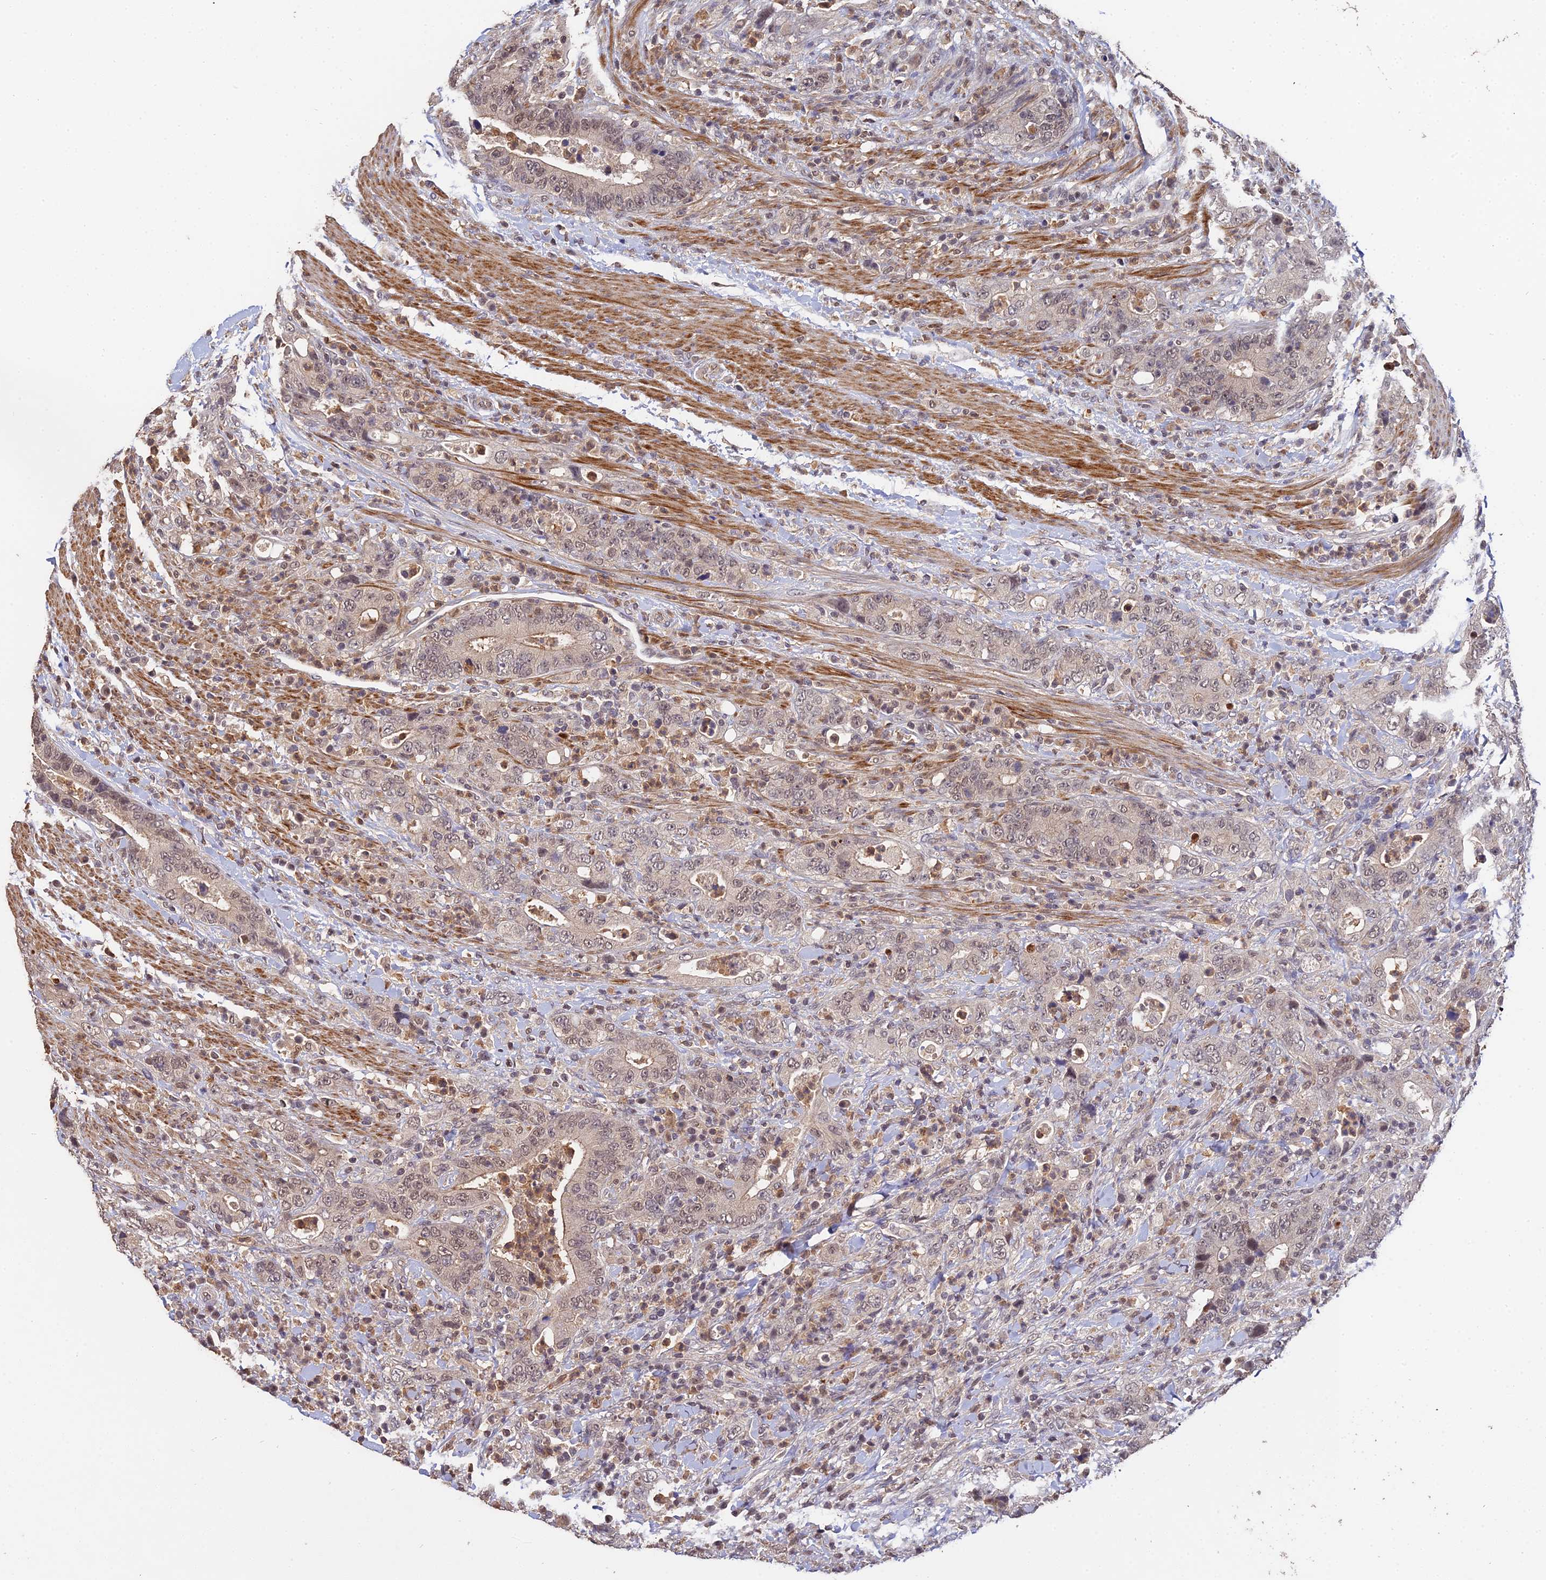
{"staining": {"intensity": "weak", "quantity": "25%-75%", "location": "cytoplasmic/membranous,nuclear"}, "tissue": "colorectal cancer", "cell_type": "Tumor cells", "image_type": "cancer", "snomed": [{"axis": "morphology", "description": "Adenocarcinoma, NOS"}, {"axis": "topography", "description": "Colon"}], "caption": "Colorectal adenocarcinoma tissue exhibits weak cytoplasmic/membranous and nuclear positivity in about 25%-75% of tumor cells (DAB (3,3'-diaminobenzidine) IHC with brightfield microscopy, high magnification).", "gene": "LSM5", "patient": {"sex": "female", "age": 75}}